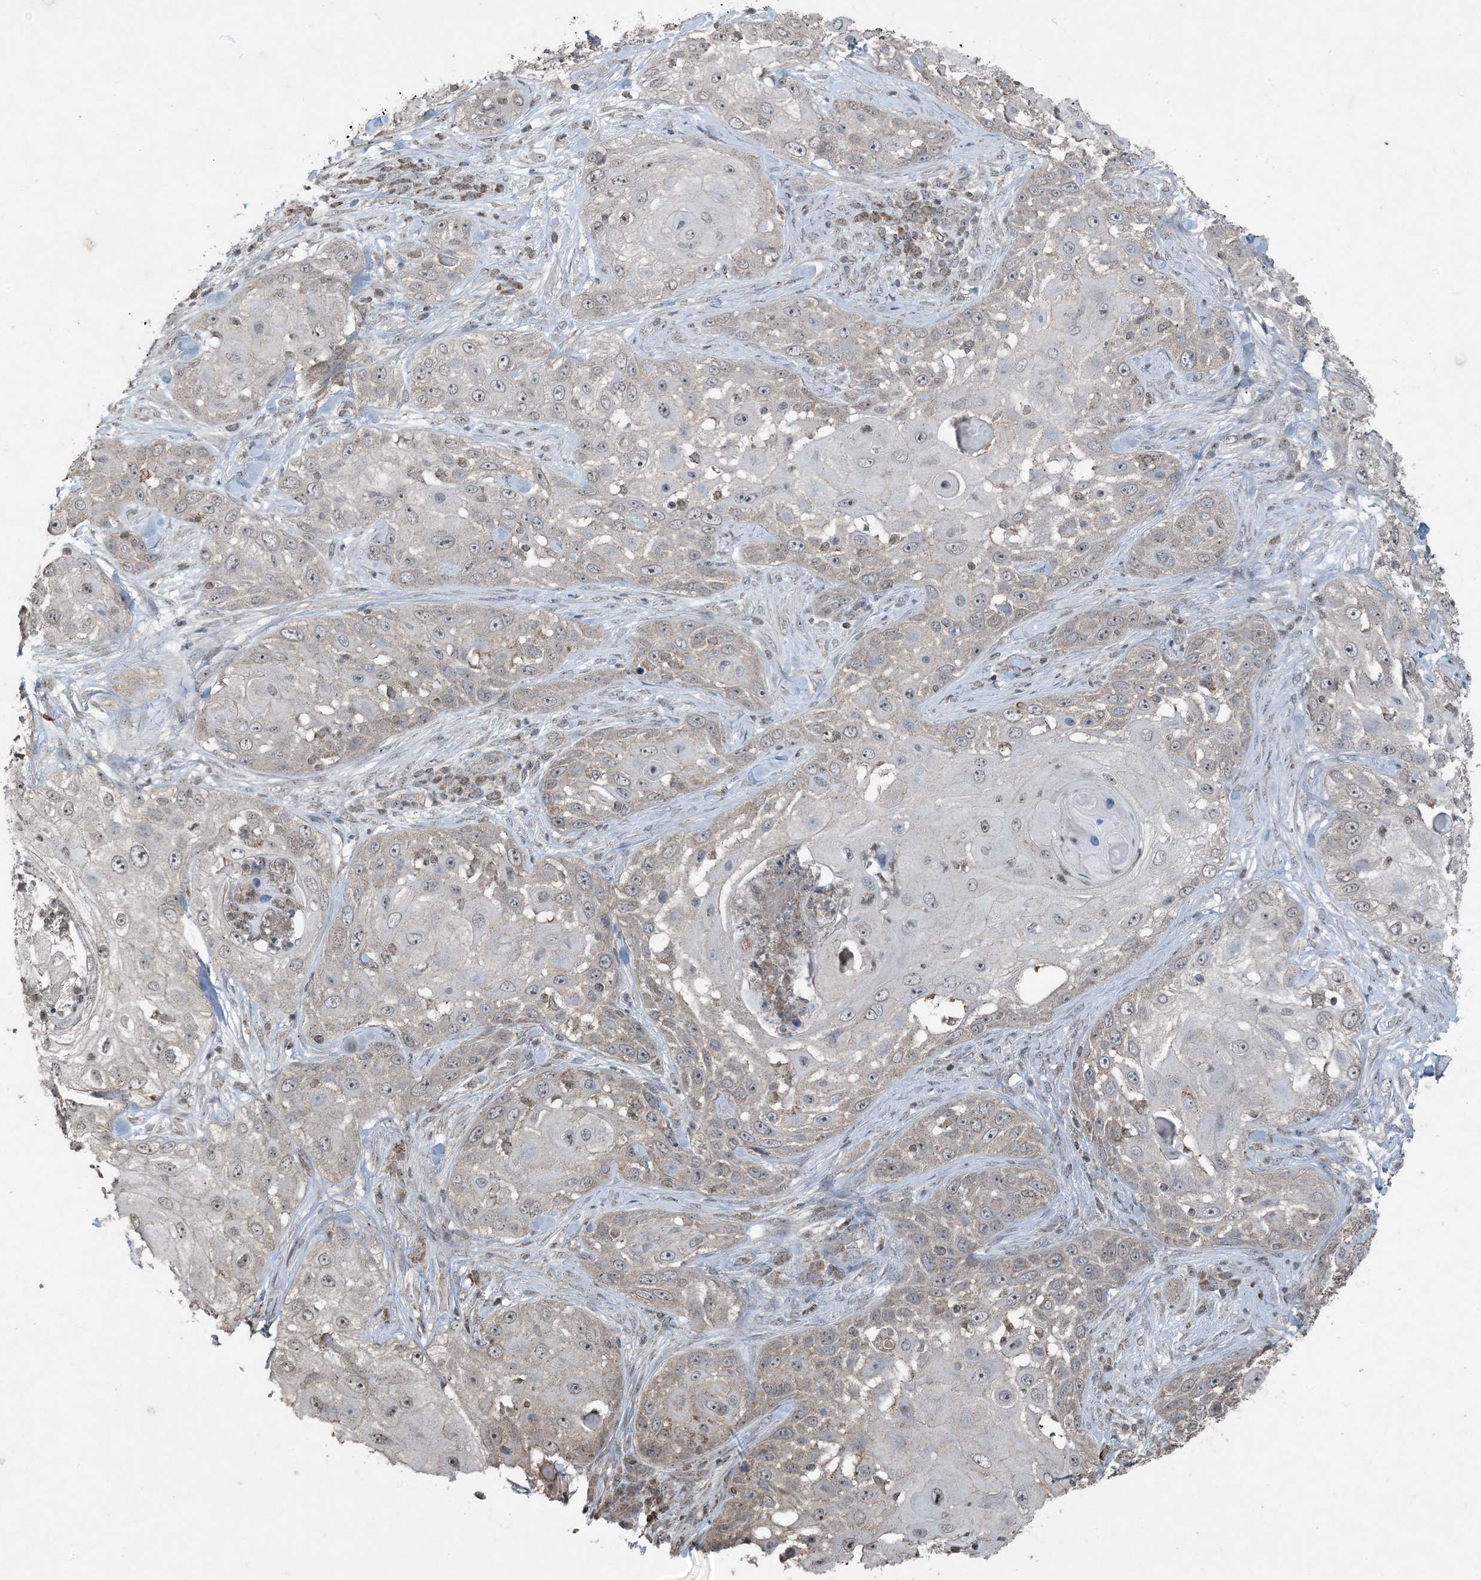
{"staining": {"intensity": "weak", "quantity": "<25%", "location": "cytoplasmic/membranous"}, "tissue": "skin cancer", "cell_type": "Tumor cells", "image_type": "cancer", "snomed": [{"axis": "morphology", "description": "Squamous cell carcinoma, NOS"}, {"axis": "topography", "description": "Skin"}], "caption": "DAB immunohistochemical staining of human skin cancer shows no significant expression in tumor cells.", "gene": "GNL1", "patient": {"sex": "female", "age": 44}}